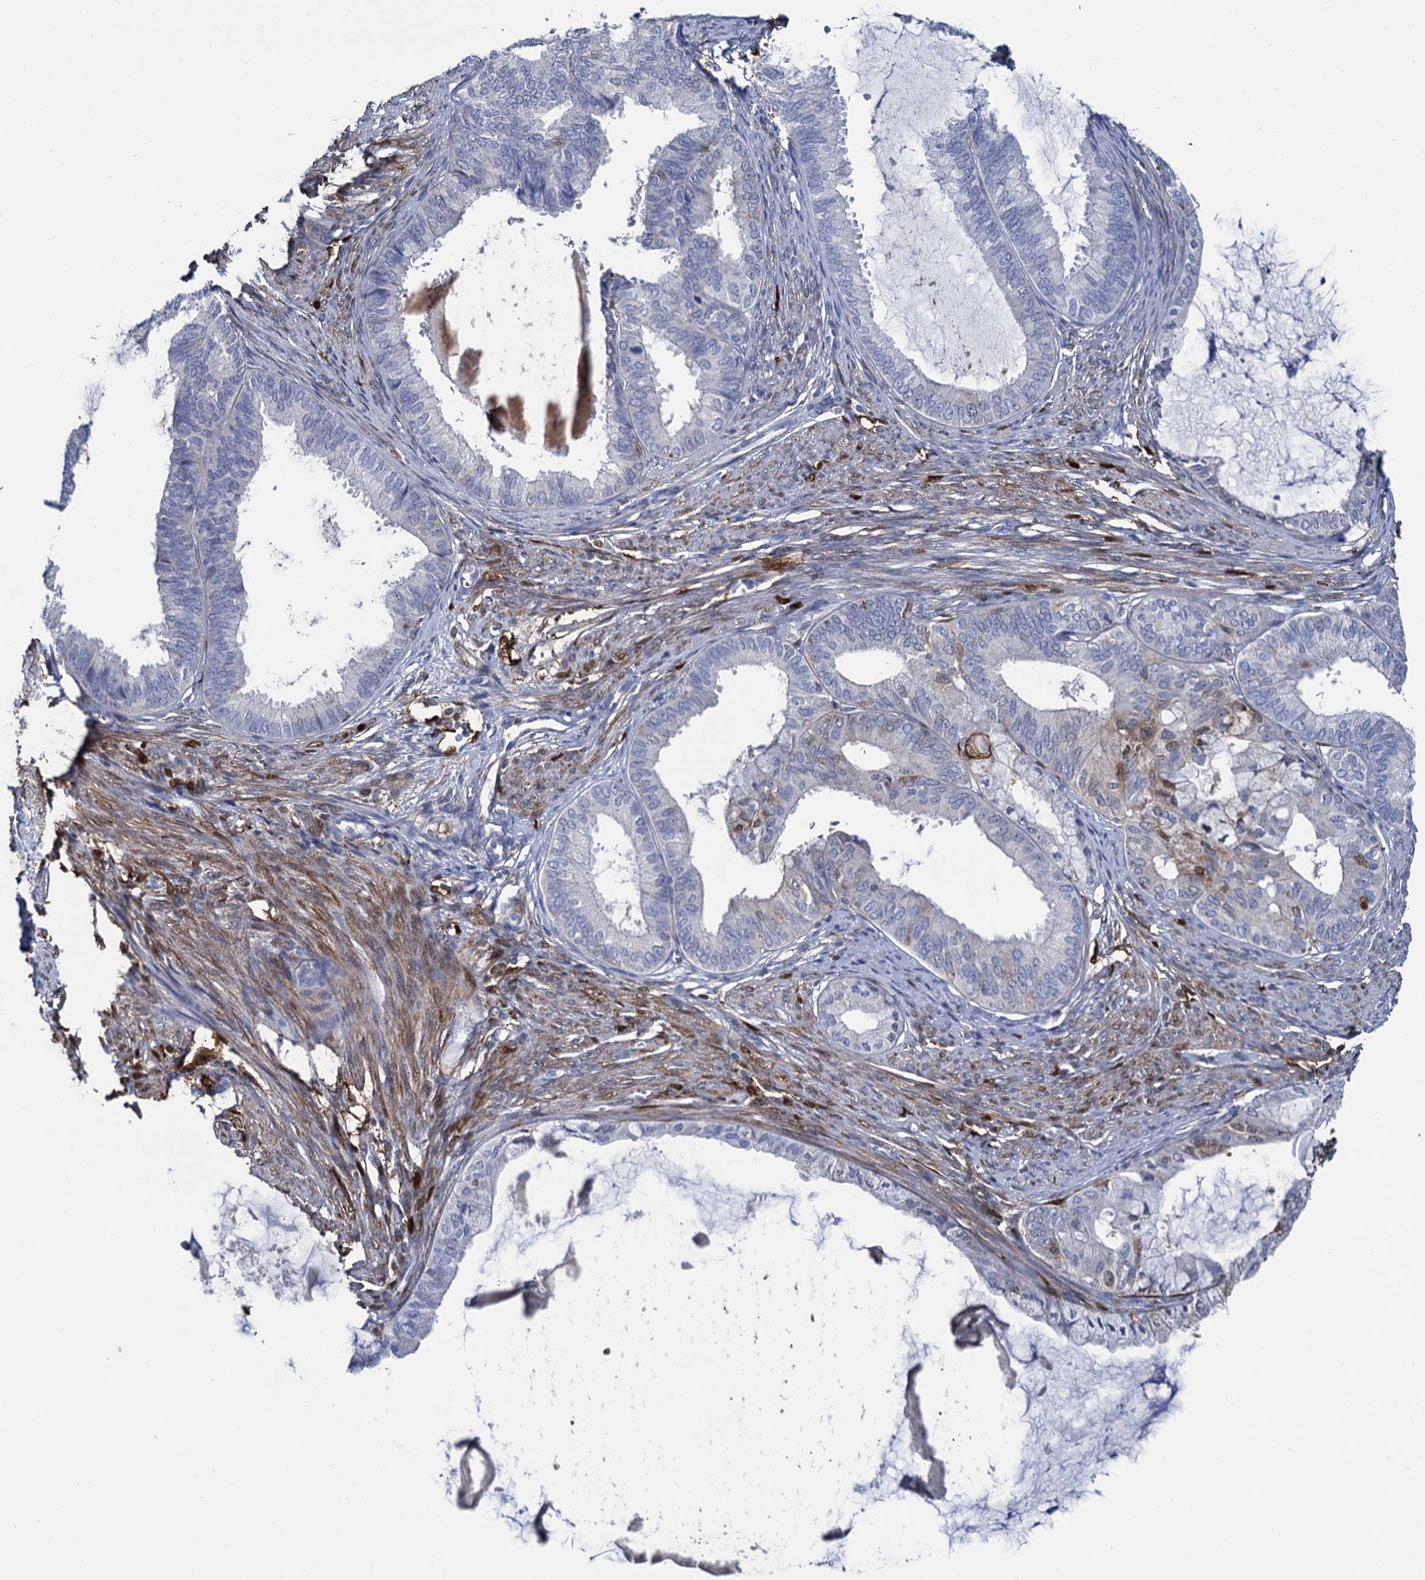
{"staining": {"intensity": "negative", "quantity": "none", "location": "none"}, "tissue": "endometrial cancer", "cell_type": "Tumor cells", "image_type": "cancer", "snomed": [{"axis": "morphology", "description": "Adenocarcinoma, NOS"}, {"axis": "topography", "description": "Endometrium"}], "caption": "The photomicrograph shows no staining of tumor cells in adenocarcinoma (endometrial). (Stains: DAB immunohistochemistry (IHC) with hematoxylin counter stain, Microscopy: brightfield microscopy at high magnification).", "gene": "FABP5", "patient": {"sex": "female", "age": 86}}